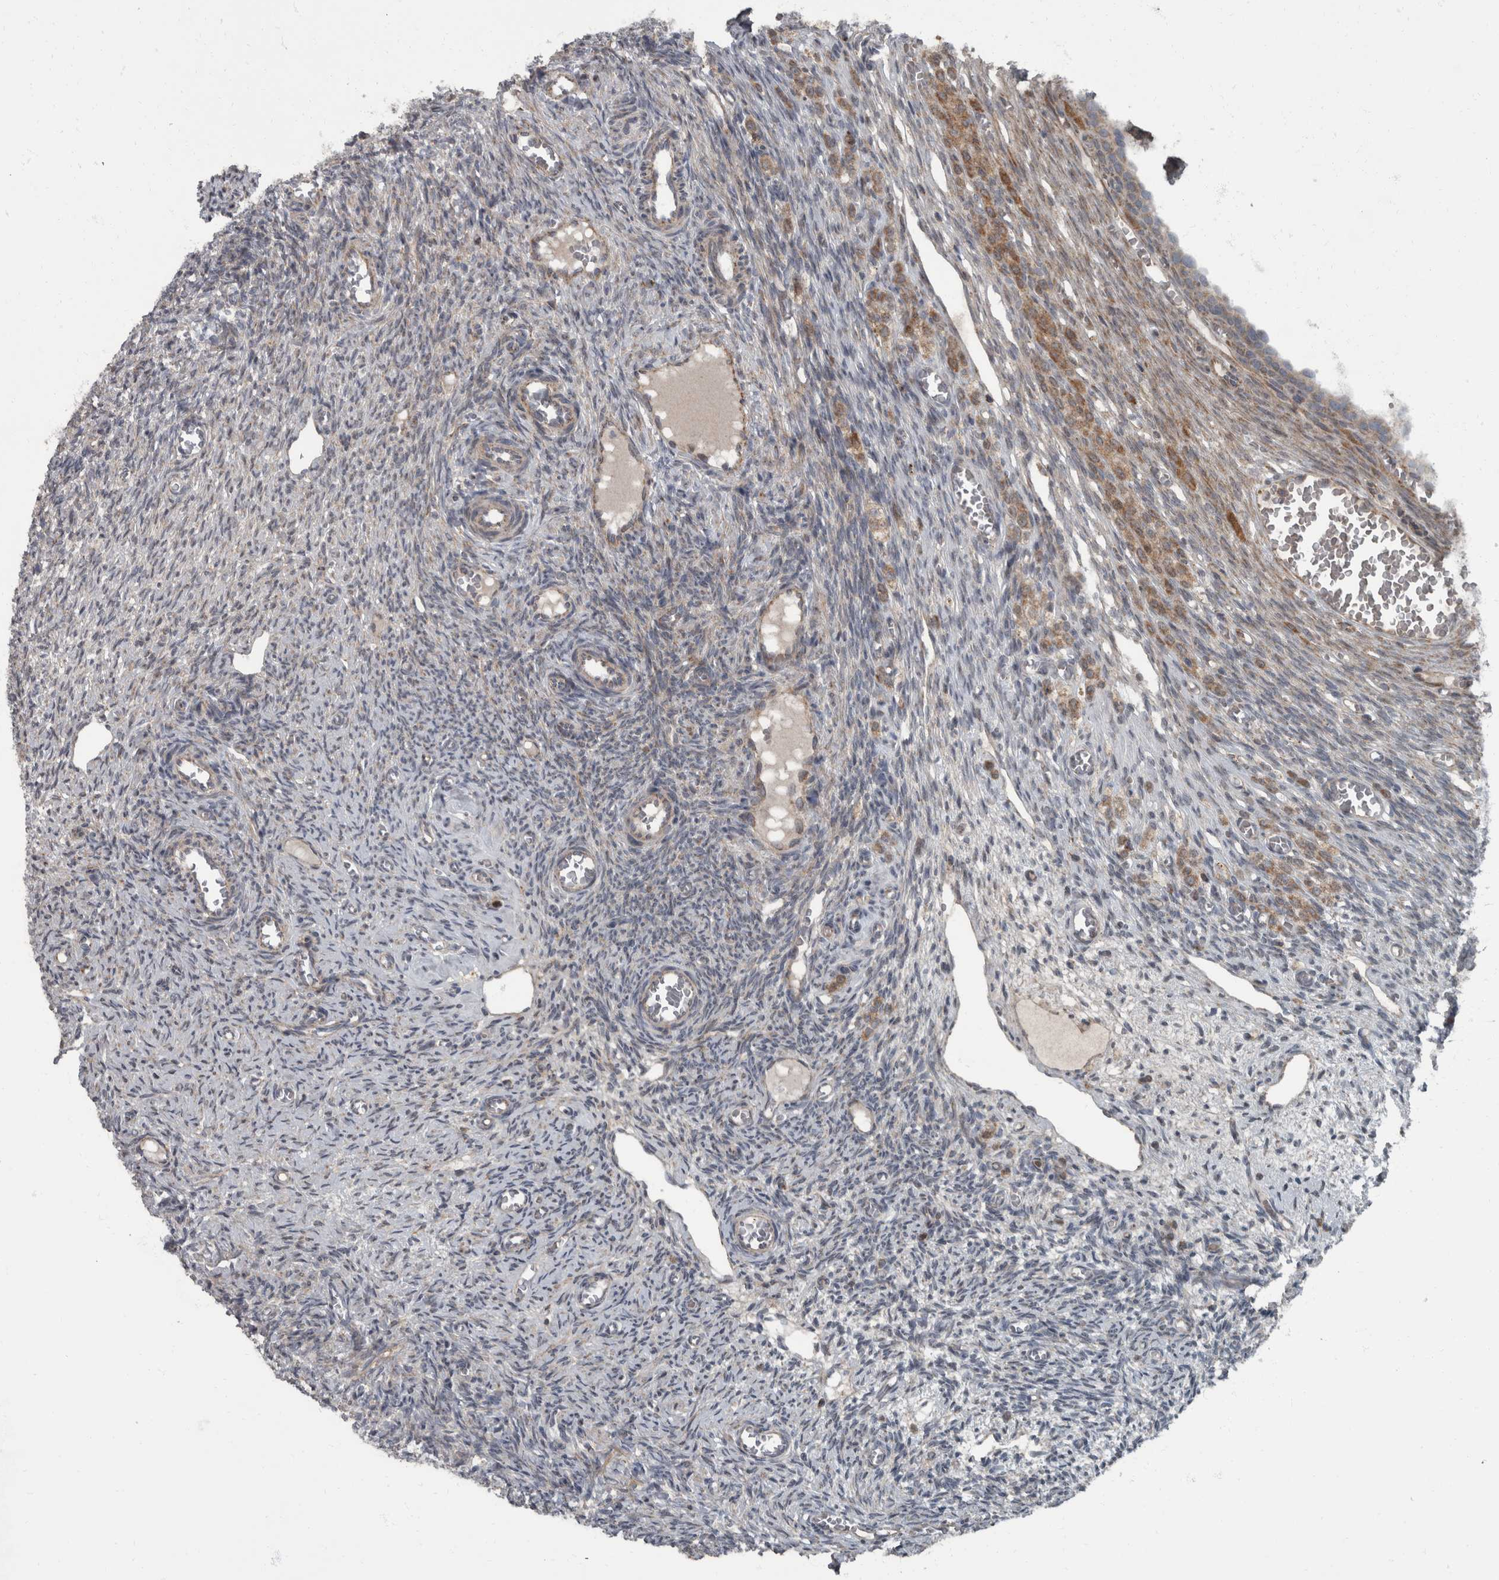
{"staining": {"intensity": "weak", "quantity": "<25%", "location": "cytoplasmic/membranous"}, "tissue": "ovary", "cell_type": "Ovarian stroma cells", "image_type": "normal", "snomed": [{"axis": "morphology", "description": "Normal tissue, NOS"}, {"axis": "topography", "description": "Ovary"}], "caption": "The histopathology image reveals no significant expression in ovarian stroma cells of ovary.", "gene": "RABGGTB", "patient": {"sex": "female", "age": 27}}